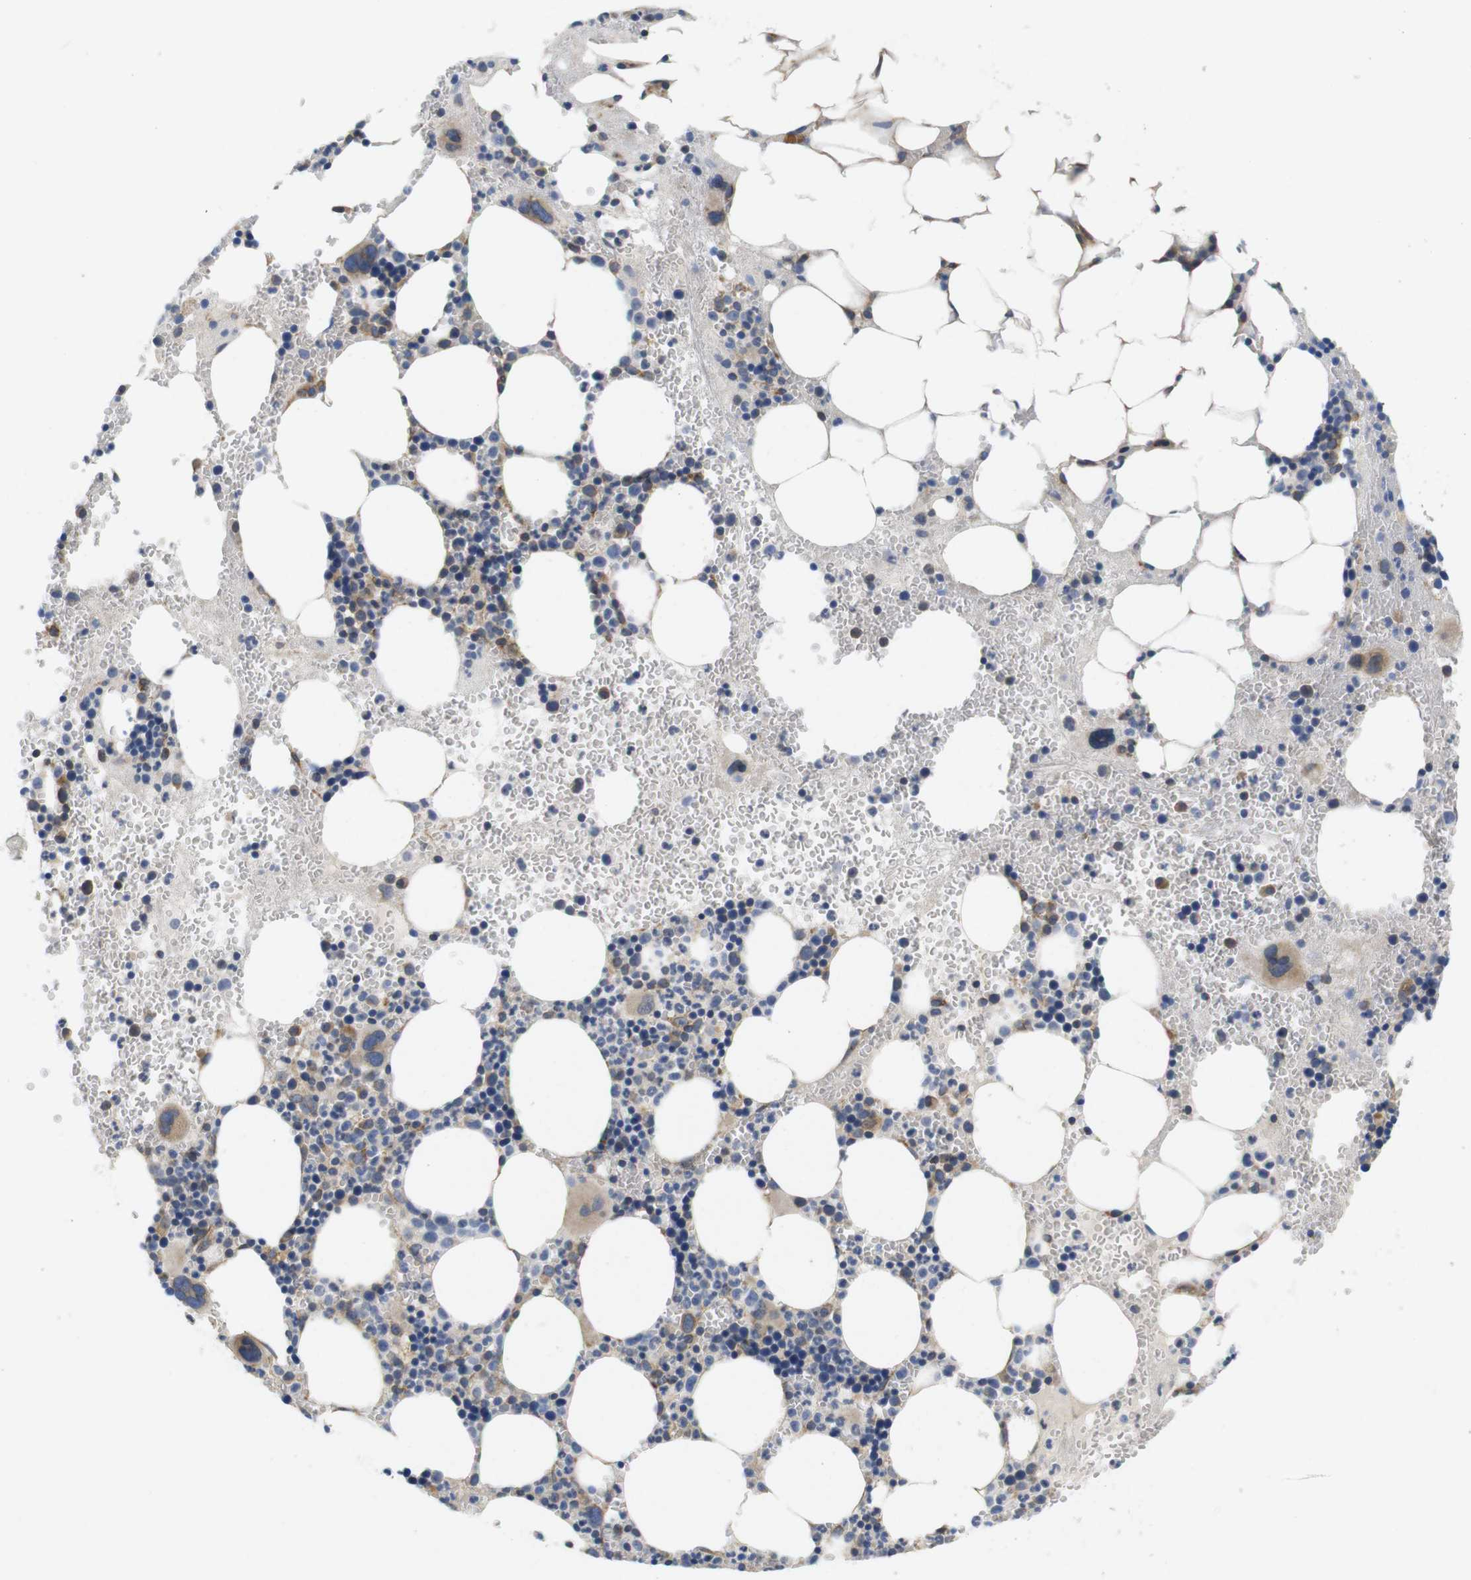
{"staining": {"intensity": "moderate", "quantity": "25%-75%", "location": "cytoplasmic/membranous"}, "tissue": "bone marrow", "cell_type": "Hematopoietic cells", "image_type": "normal", "snomed": [{"axis": "morphology", "description": "Normal tissue, NOS"}, {"axis": "morphology", "description": "Inflammation, NOS"}, {"axis": "topography", "description": "Bone marrow"}], "caption": "A high-resolution photomicrograph shows immunohistochemistry staining of unremarkable bone marrow, which displays moderate cytoplasmic/membranous positivity in approximately 25%-75% of hematopoietic cells.", "gene": "PCNX2", "patient": {"sex": "female", "age": 76}}